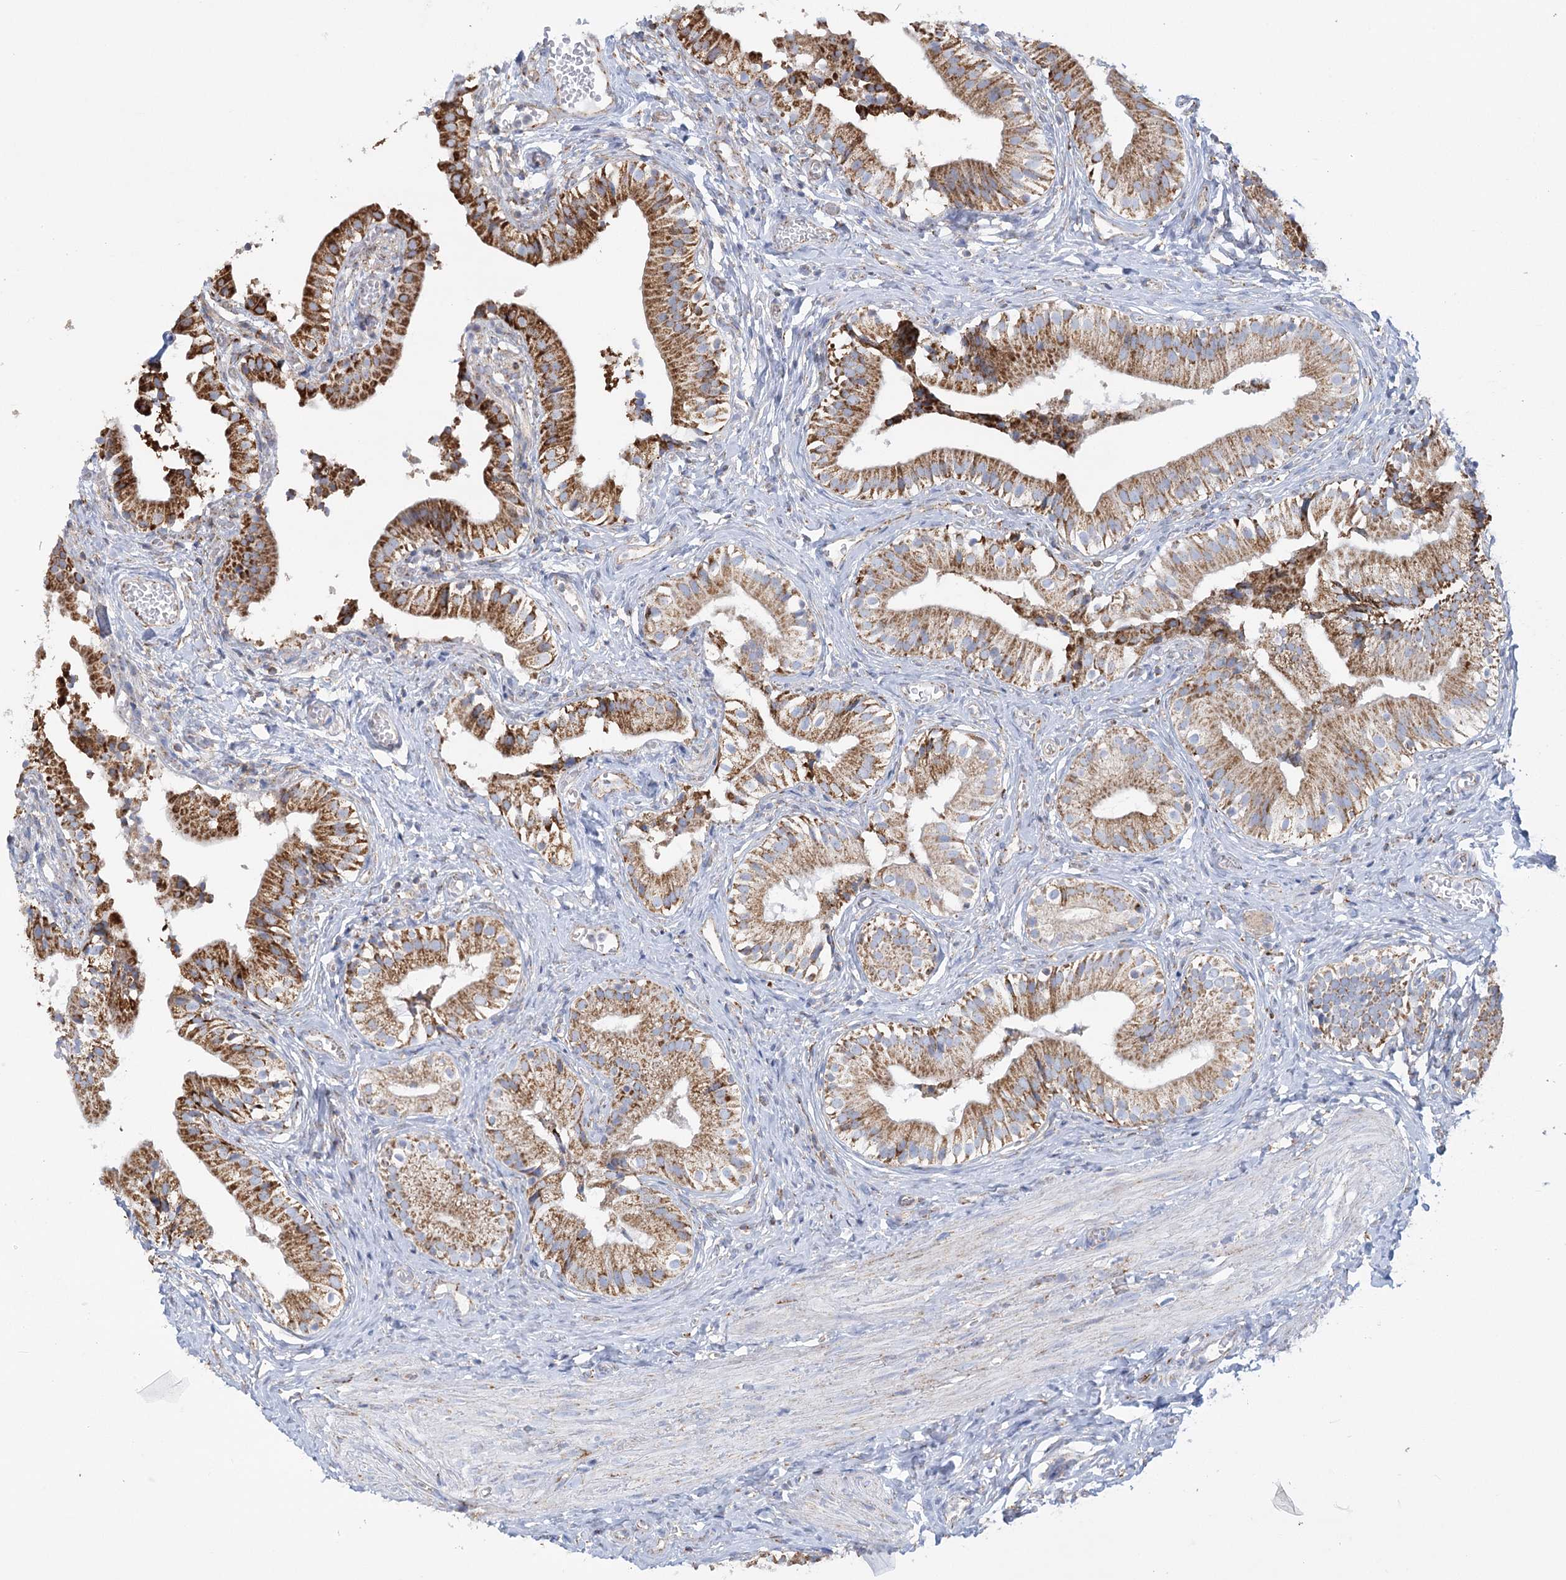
{"staining": {"intensity": "strong", "quantity": ">75%", "location": "cytoplasmic/membranous"}, "tissue": "gallbladder", "cell_type": "Glandular cells", "image_type": "normal", "snomed": [{"axis": "morphology", "description": "Normal tissue, NOS"}, {"axis": "topography", "description": "Gallbladder"}], "caption": "IHC image of unremarkable gallbladder stained for a protein (brown), which exhibits high levels of strong cytoplasmic/membranous expression in approximately >75% of glandular cells.", "gene": "DHTKD1", "patient": {"sex": "female", "age": 47}}